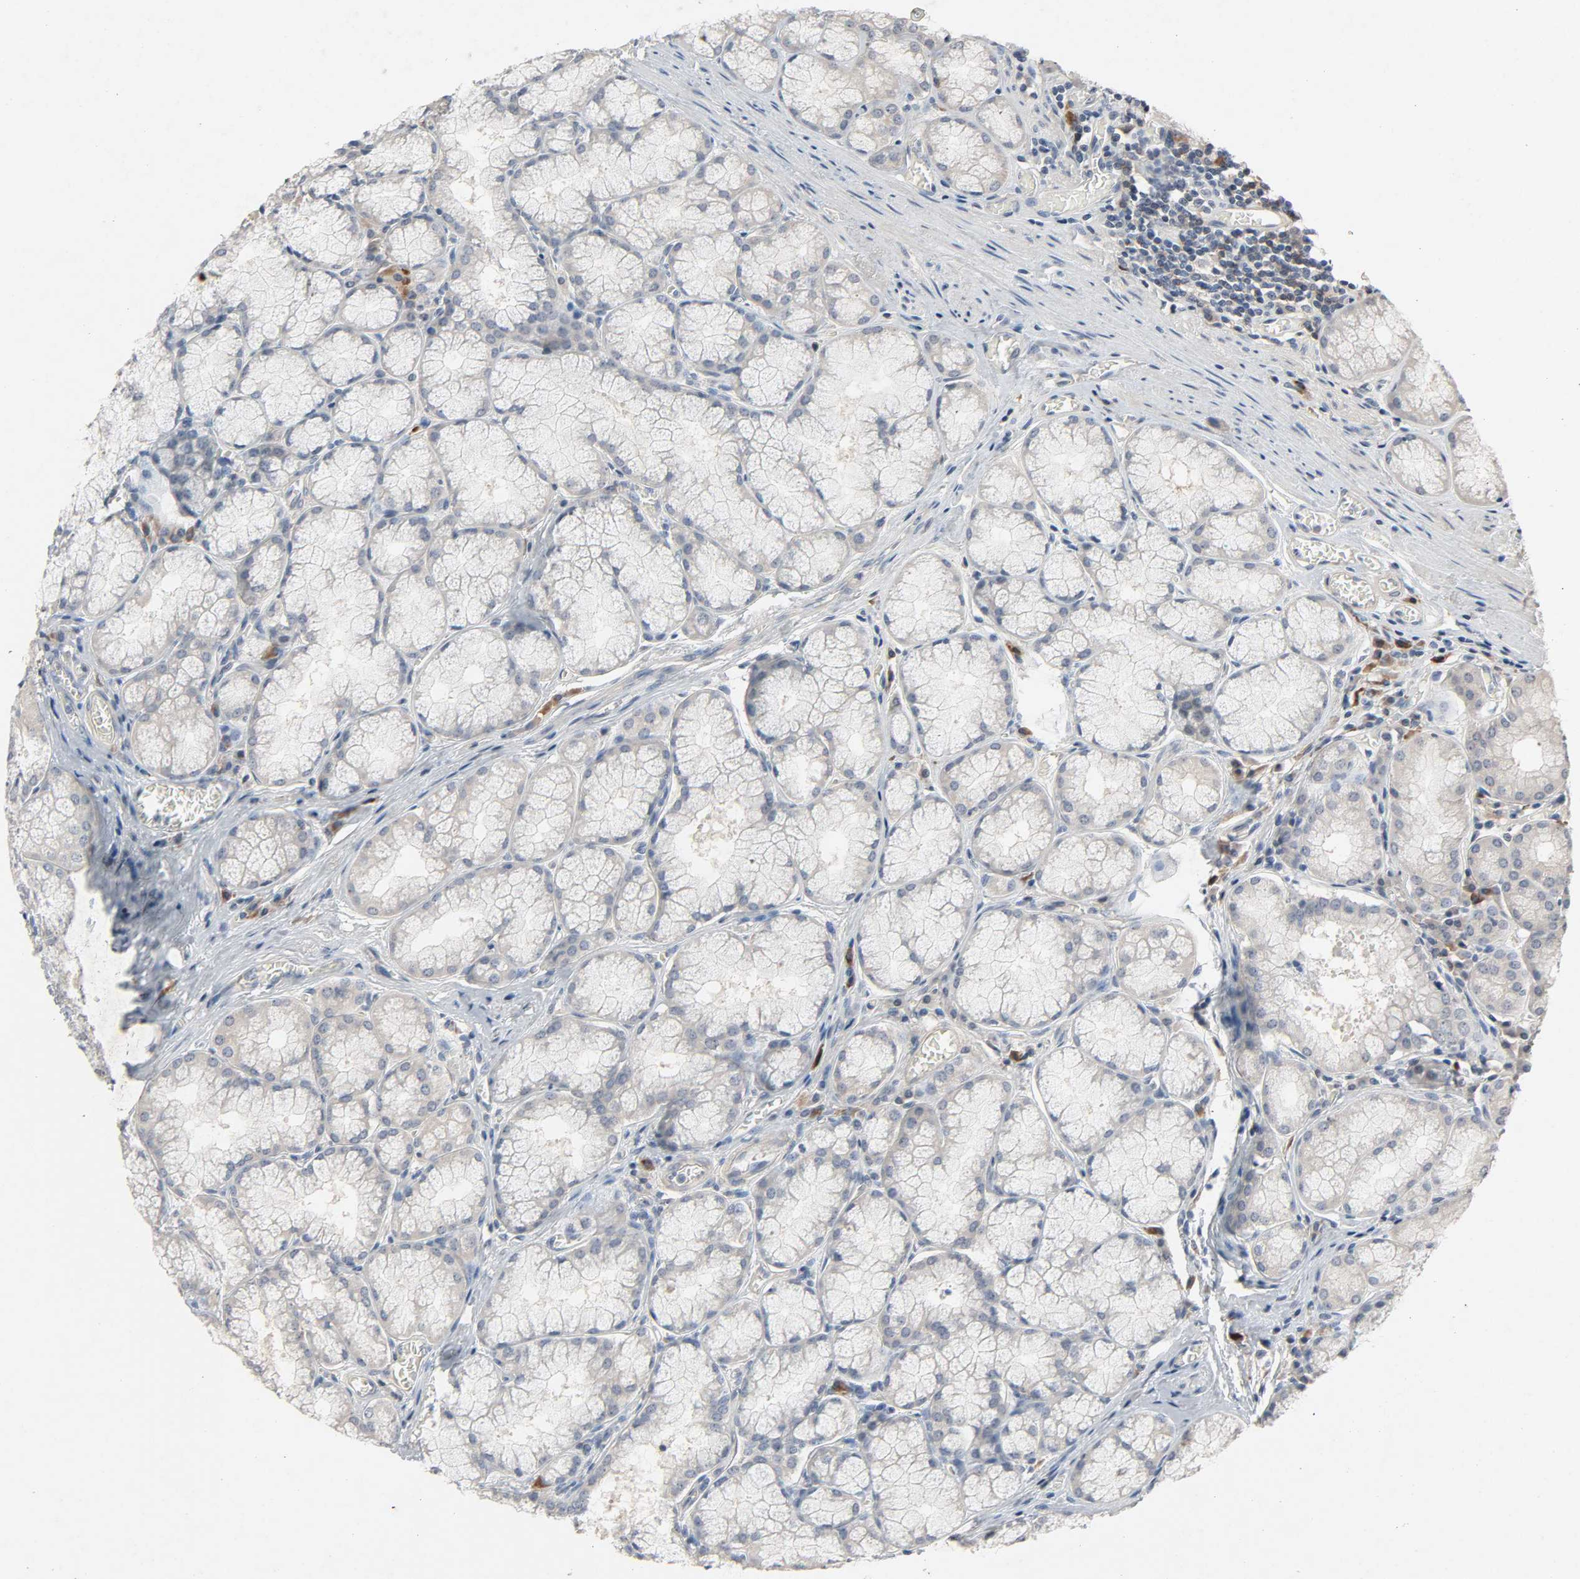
{"staining": {"intensity": "weak", "quantity": "25%-75%", "location": "cytoplasmic/membranous"}, "tissue": "stomach", "cell_type": "Glandular cells", "image_type": "normal", "snomed": [{"axis": "morphology", "description": "Normal tissue, NOS"}, {"axis": "topography", "description": "Stomach, lower"}], "caption": "Glandular cells demonstrate weak cytoplasmic/membranous staining in about 25%-75% of cells in unremarkable stomach.", "gene": "CD4", "patient": {"sex": "male", "age": 56}}